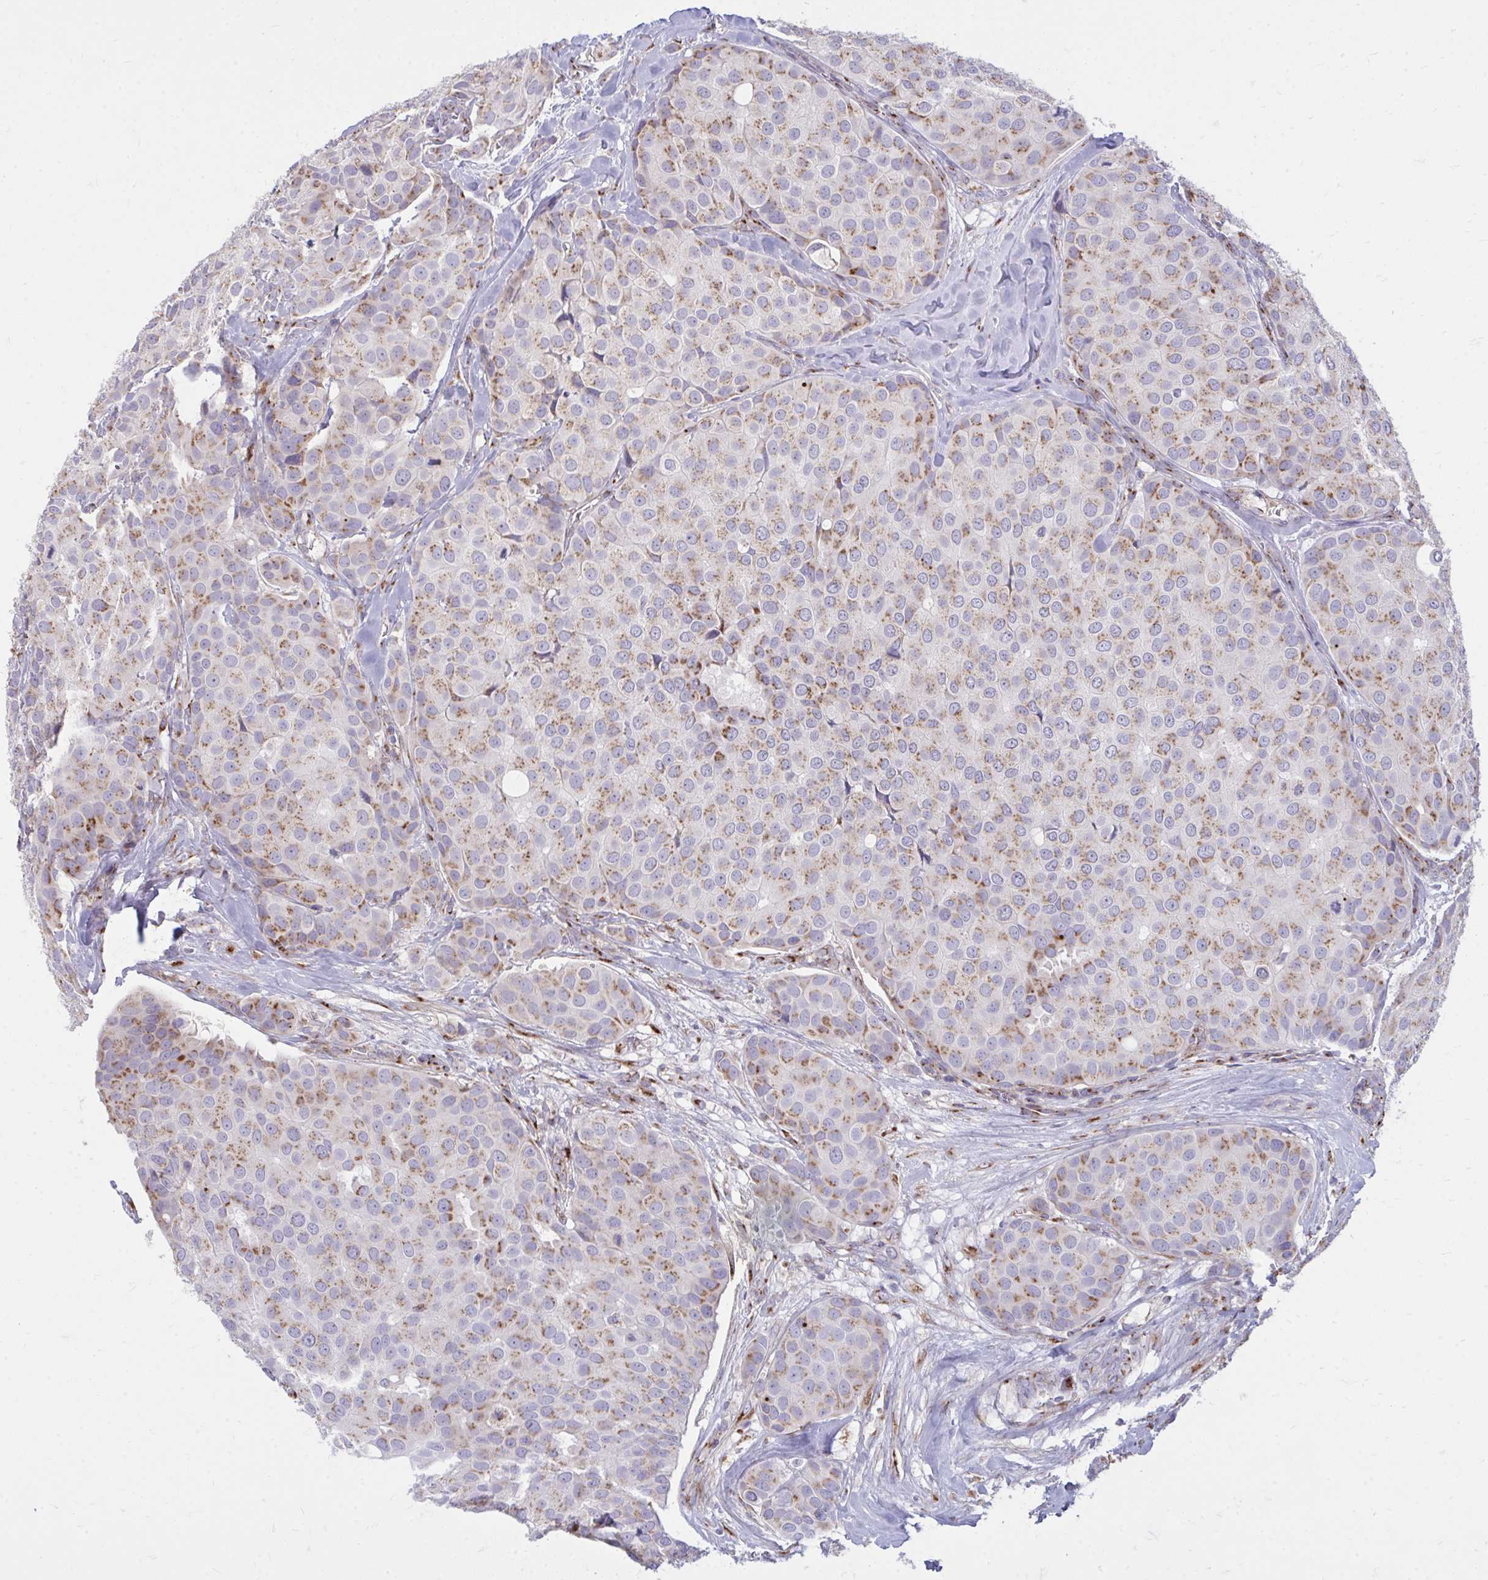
{"staining": {"intensity": "moderate", "quantity": ">75%", "location": "cytoplasmic/membranous"}, "tissue": "breast cancer", "cell_type": "Tumor cells", "image_type": "cancer", "snomed": [{"axis": "morphology", "description": "Duct carcinoma"}, {"axis": "topography", "description": "Breast"}], "caption": "IHC image of neoplastic tissue: breast cancer stained using immunohistochemistry (IHC) exhibits medium levels of moderate protein expression localized specifically in the cytoplasmic/membranous of tumor cells, appearing as a cytoplasmic/membranous brown color.", "gene": "RAB6B", "patient": {"sex": "female", "age": 70}}